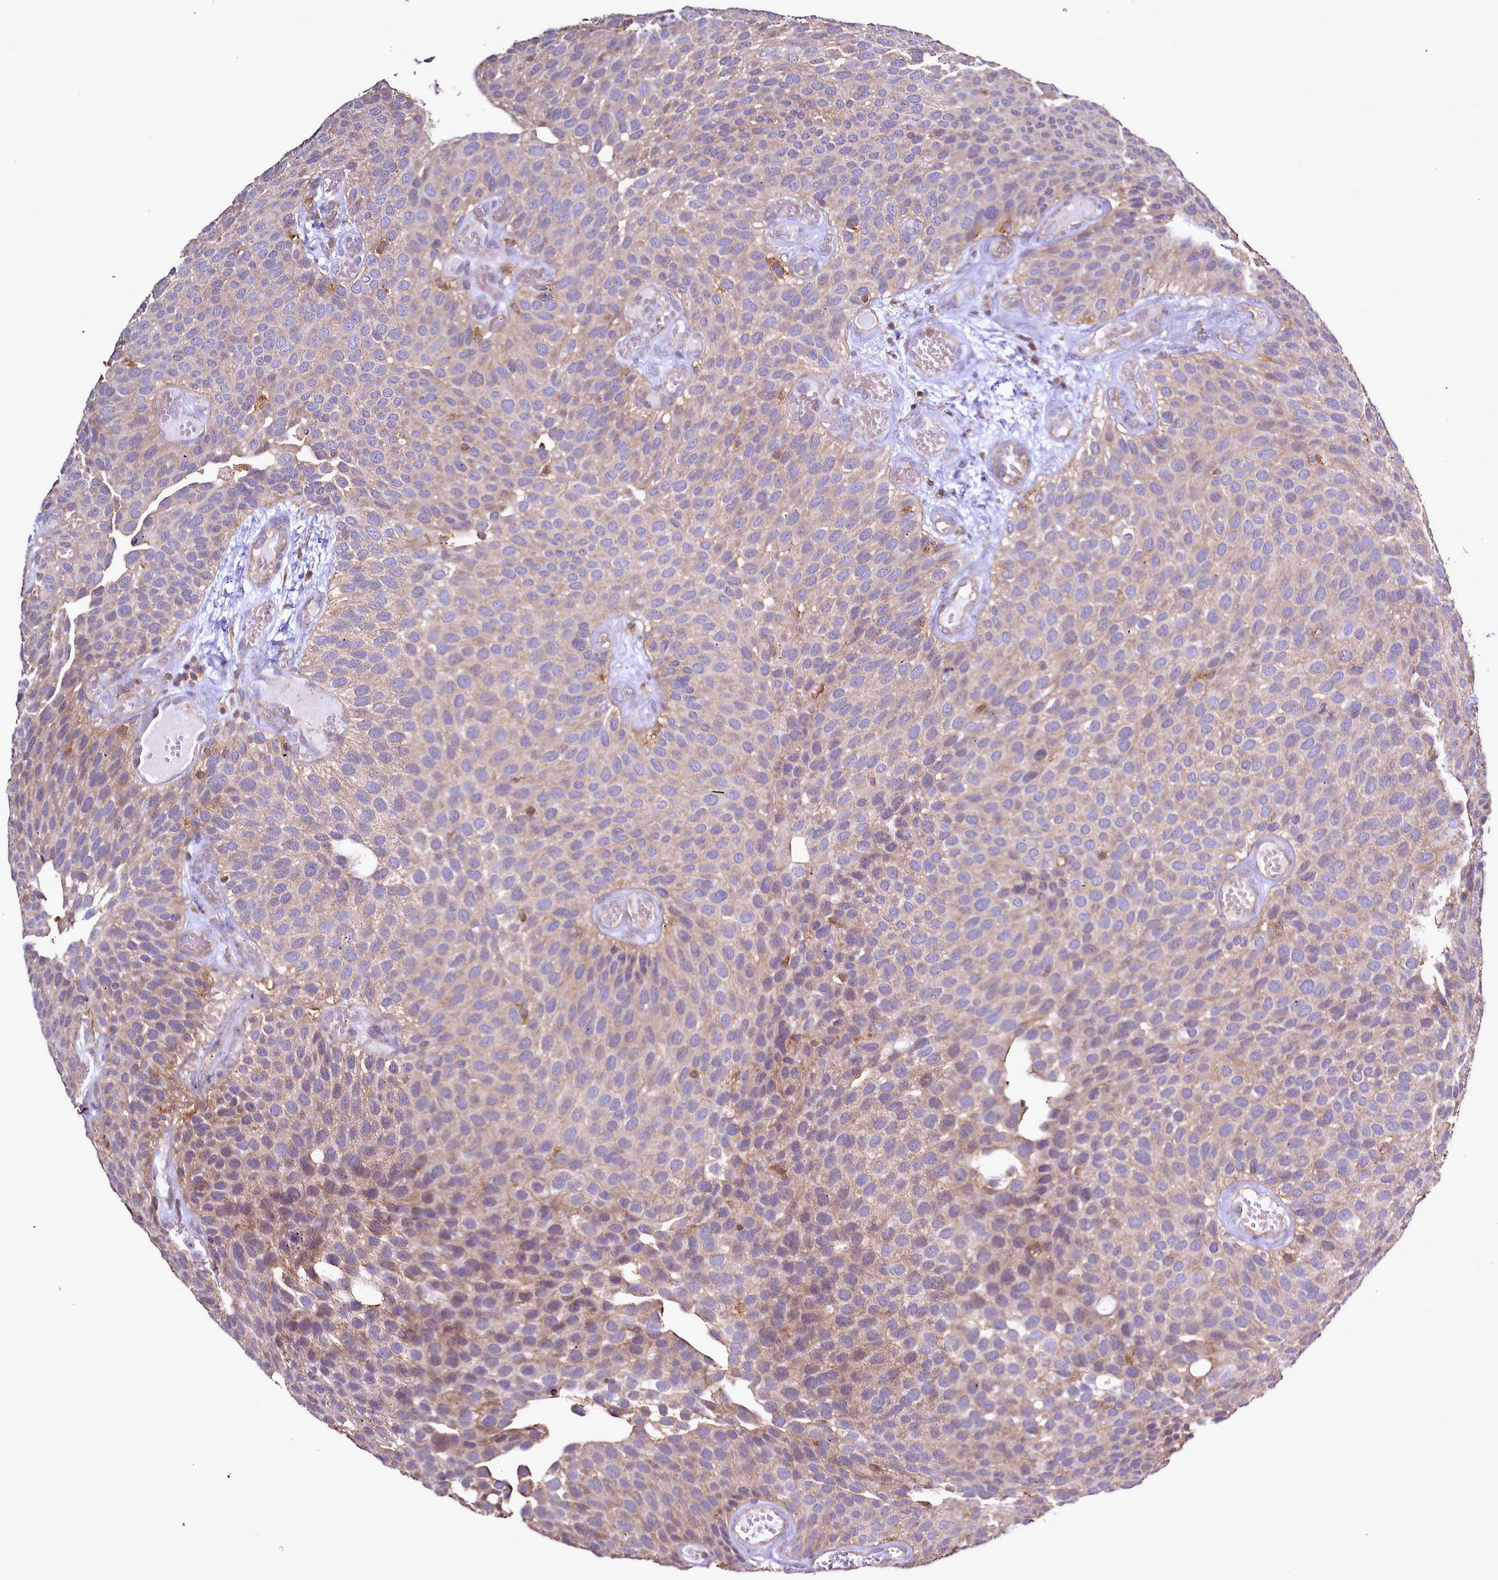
{"staining": {"intensity": "weak", "quantity": "<25%", "location": "cytoplasmic/membranous"}, "tissue": "urothelial cancer", "cell_type": "Tumor cells", "image_type": "cancer", "snomed": [{"axis": "morphology", "description": "Urothelial carcinoma, Low grade"}, {"axis": "topography", "description": "Urinary bladder"}], "caption": "The immunohistochemistry micrograph has no significant positivity in tumor cells of urothelial cancer tissue.", "gene": "NCKAP1L", "patient": {"sex": "male", "age": 89}}